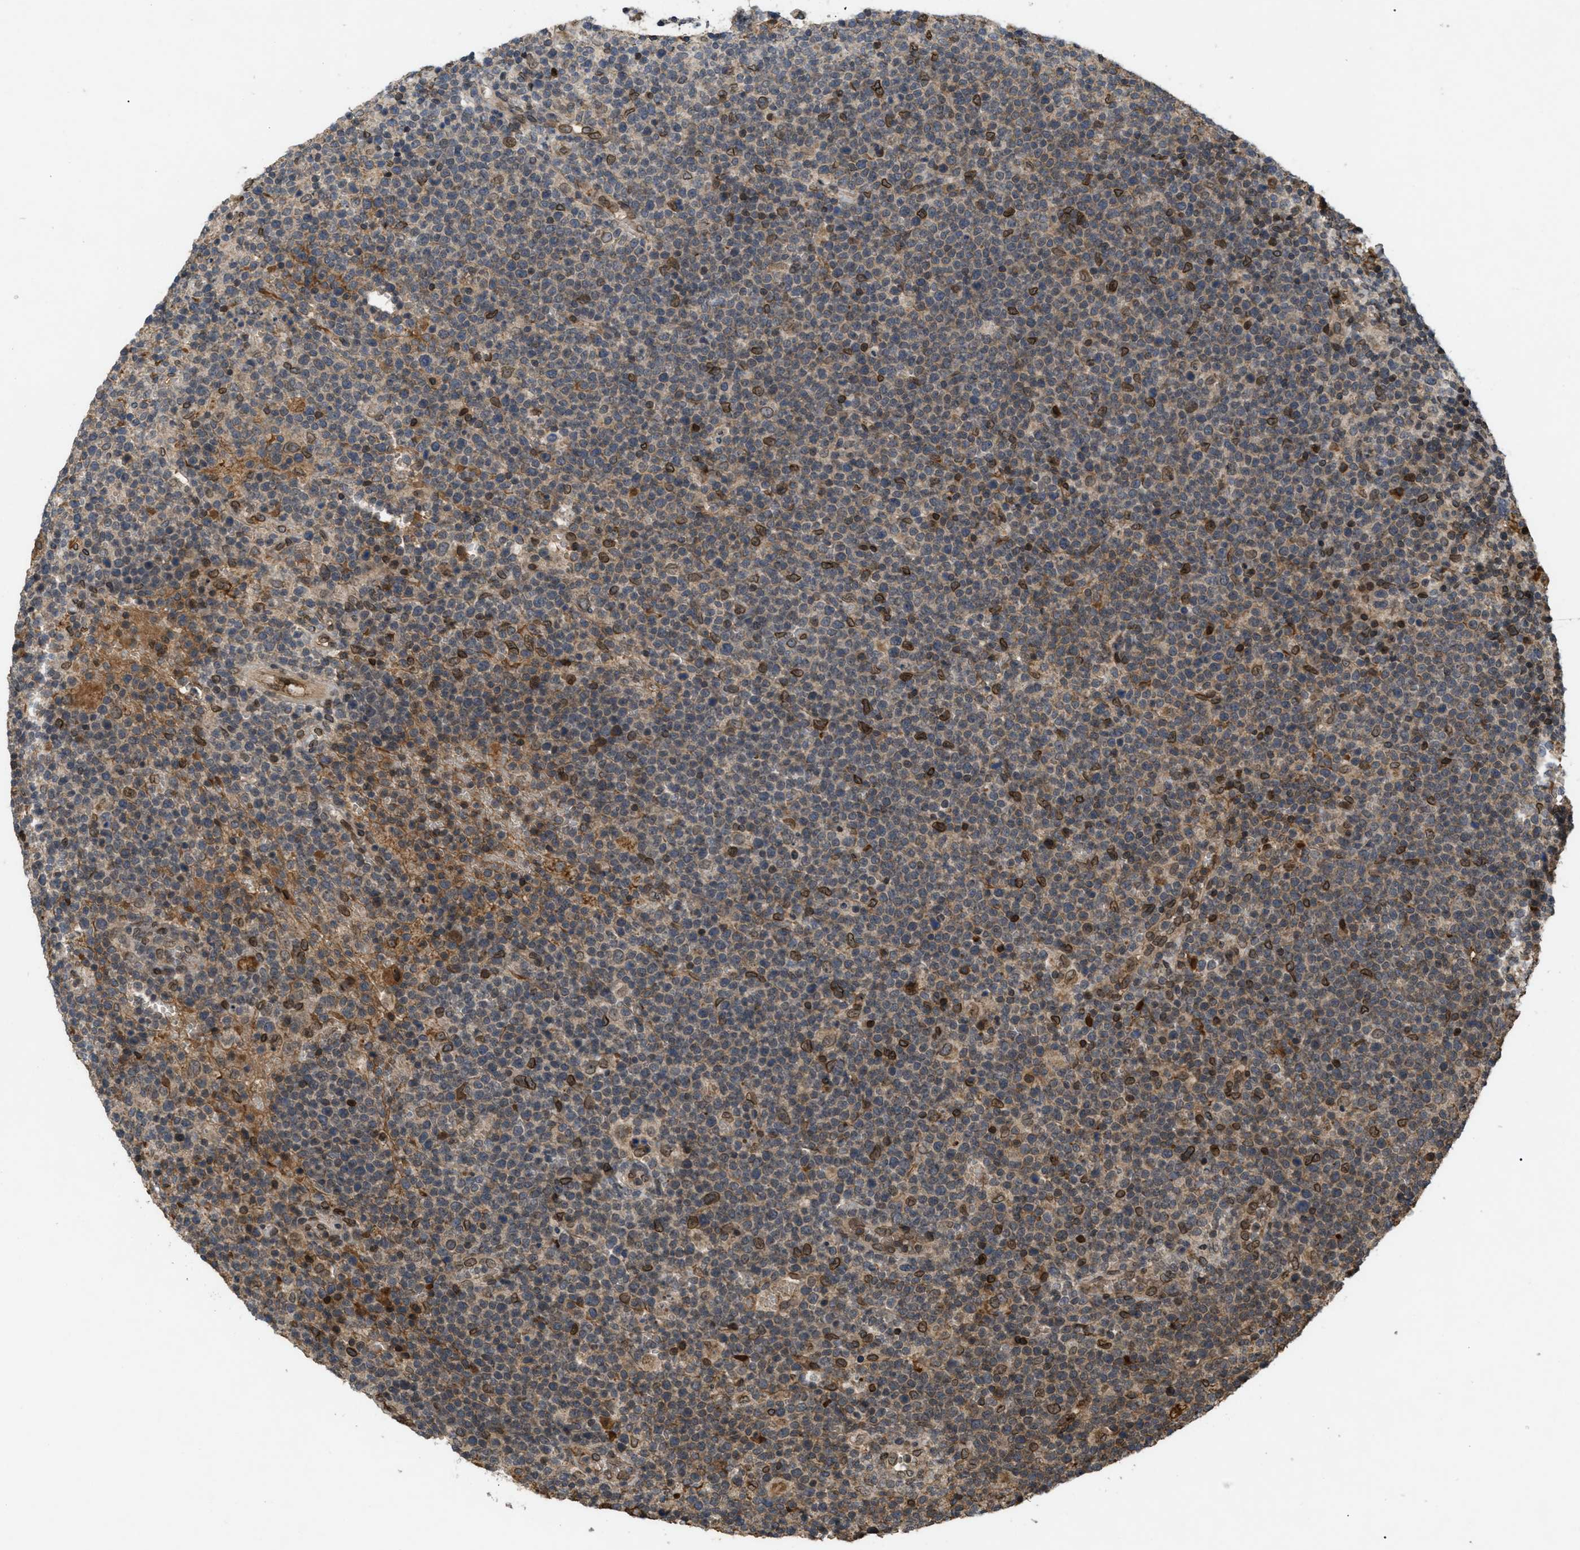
{"staining": {"intensity": "moderate", "quantity": "<25%", "location": "cytoplasmic/membranous,nuclear"}, "tissue": "lymphoma", "cell_type": "Tumor cells", "image_type": "cancer", "snomed": [{"axis": "morphology", "description": "Malignant lymphoma, non-Hodgkin's type, High grade"}, {"axis": "topography", "description": "Lymph node"}], "caption": "Brown immunohistochemical staining in human malignant lymphoma, non-Hodgkin's type (high-grade) exhibits moderate cytoplasmic/membranous and nuclear expression in about <25% of tumor cells. (DAB = brown stain, brightfield microscopy at high magnification).", "gene": "CRY1", "patient": {"sex": "male", "age": 61}}